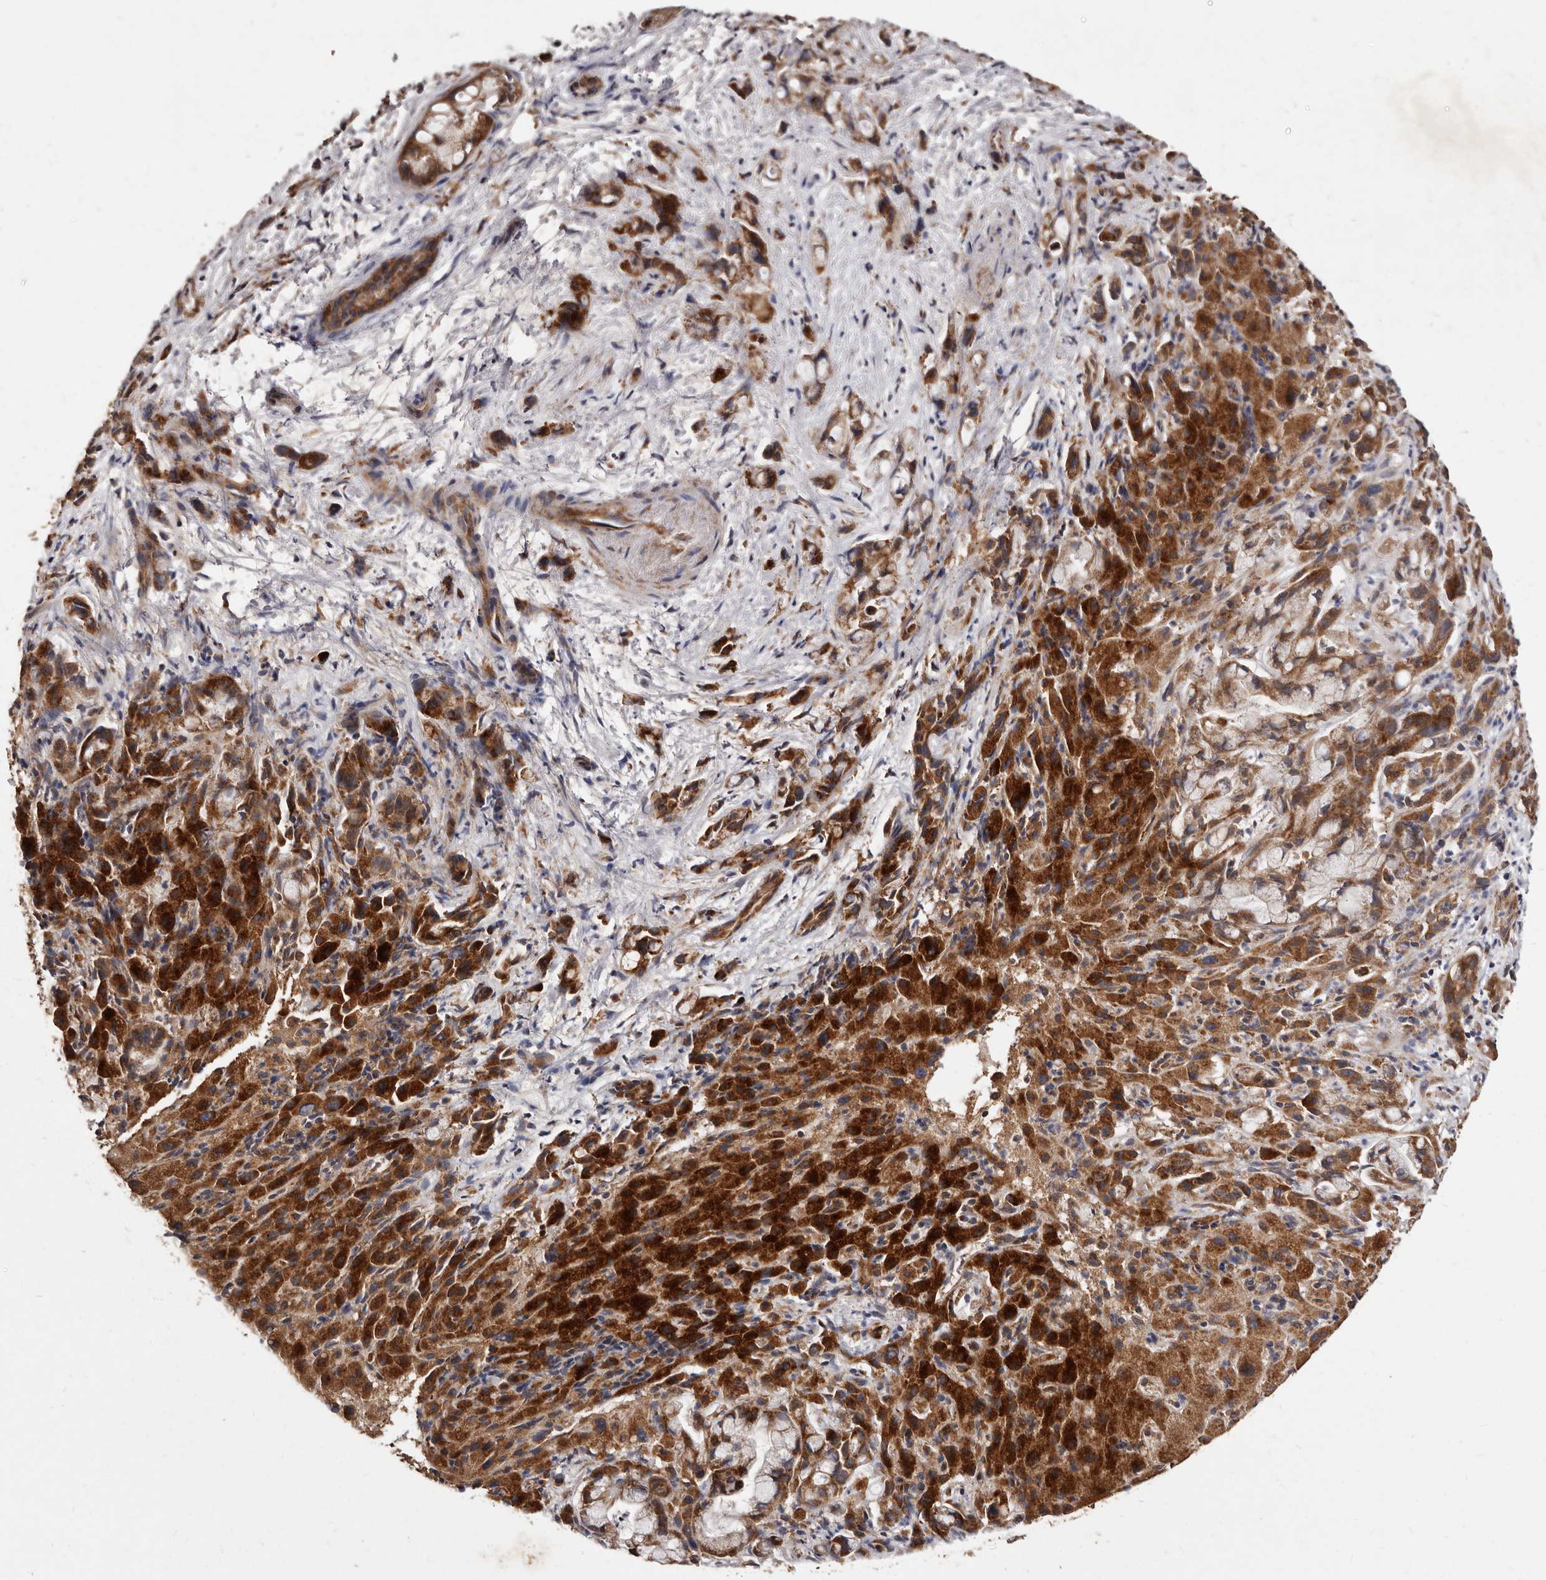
{"staining": {"intensity": "strong", "quantity": ">75%", "location": "cytoplasmic/membranous"}, "tissue": "liver cancer", "cell_type": "Tumor cells", "image_type": "cancer", "snomed": [{"axis": "morphology", "description": "Cholangiocarcinoma"}, {"axis": "topography", "description": "Liver"}], "caption": "Cholangiocarcinoma (liver) stained for a protein demonstrates strong cytoplasmic/membranous positivity in tumor cells.", "gene": "STEAP2", "patient": {"sex": "female", "age": 72}}